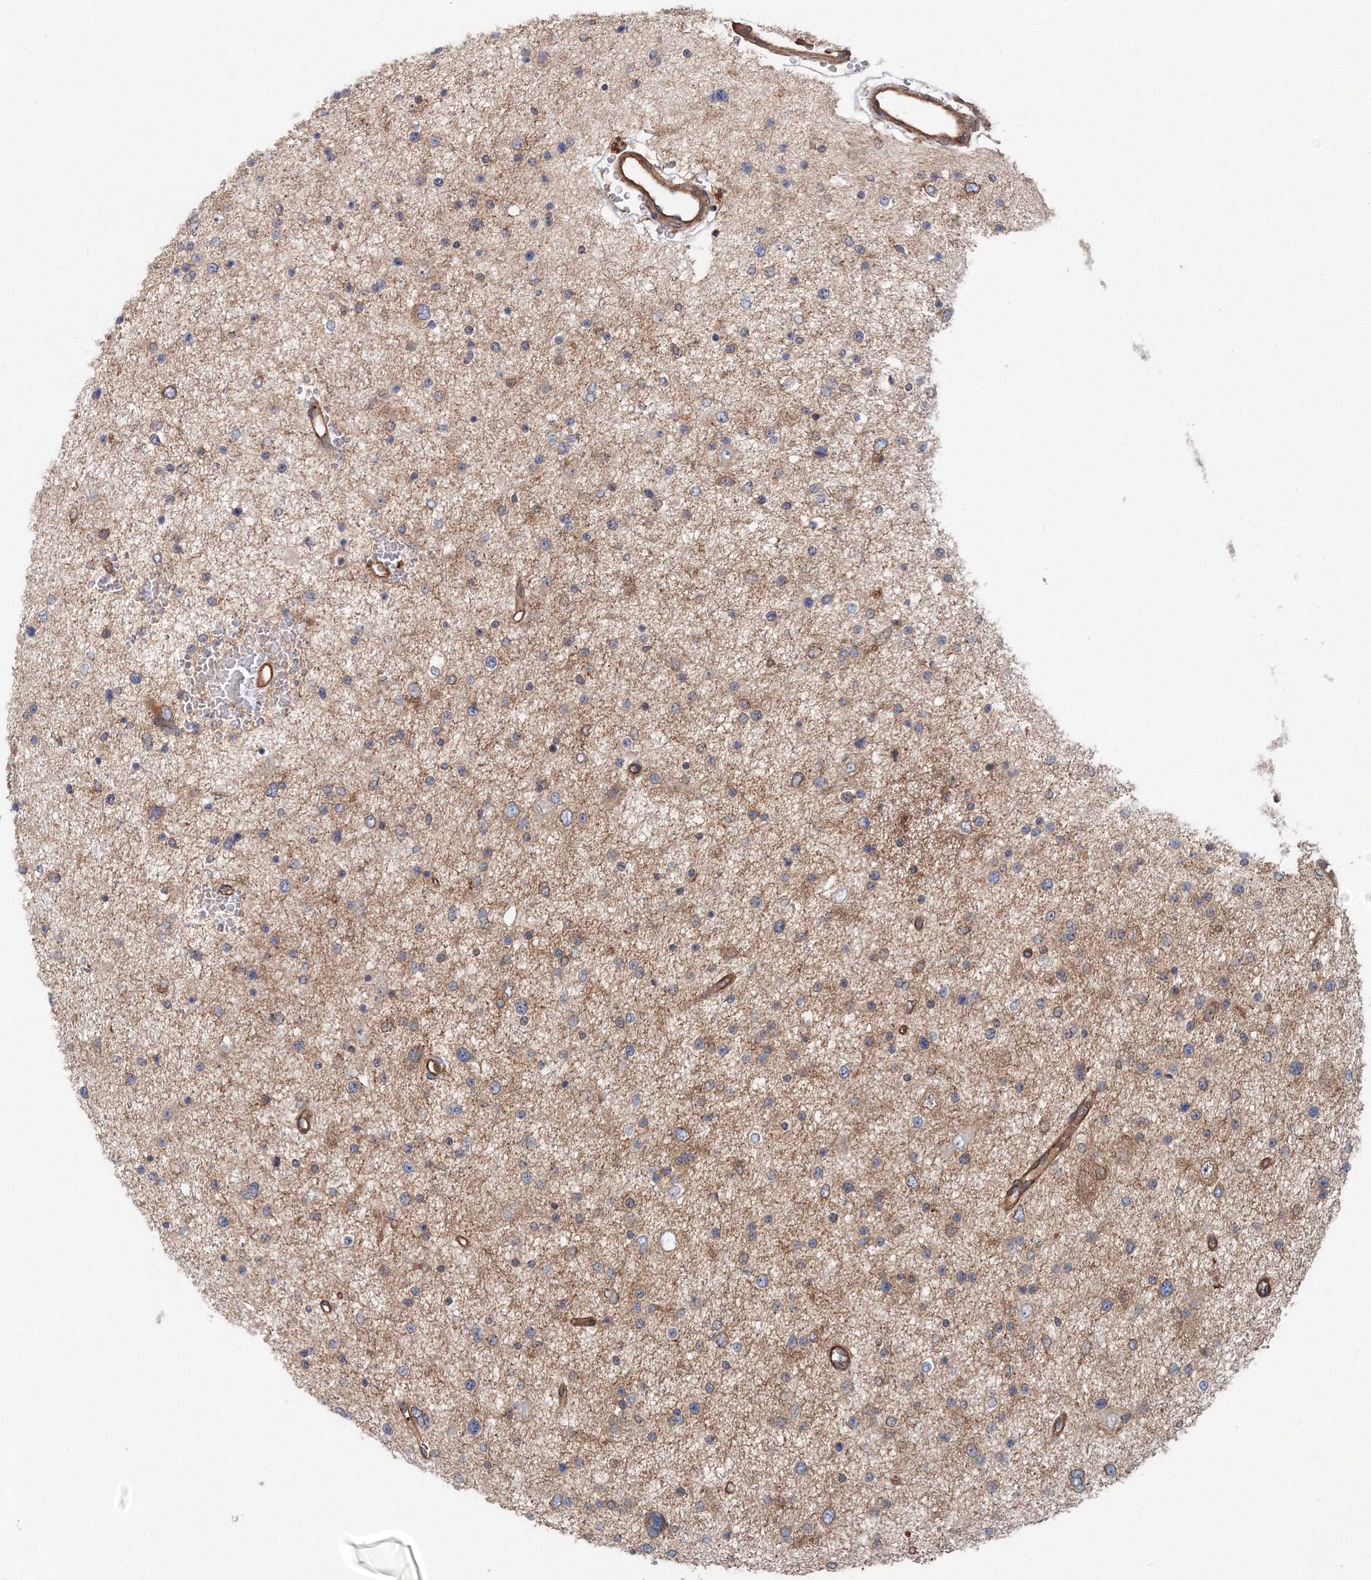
{"staining": {"intensity": "weak", "quantity": "25%-75%", "location": "cytoplasmic/membranous"}, "tissue": "glioma", "cell_type": "Tumor cells", "image_type": "cancer", "snomed": [{"axis": "morphology", "description": "Glioma, malignant, Low grade"}, {"axis": "topography", "description": "Brain"}], "caption": "Malignant glioma (low-grade) stained with IHC displays weak cytoplasmic/membranous positivity in about 25%-75% of tumor cells.", "gene": "EXOC1", "patient": {"sex": "female", "age": 37}}